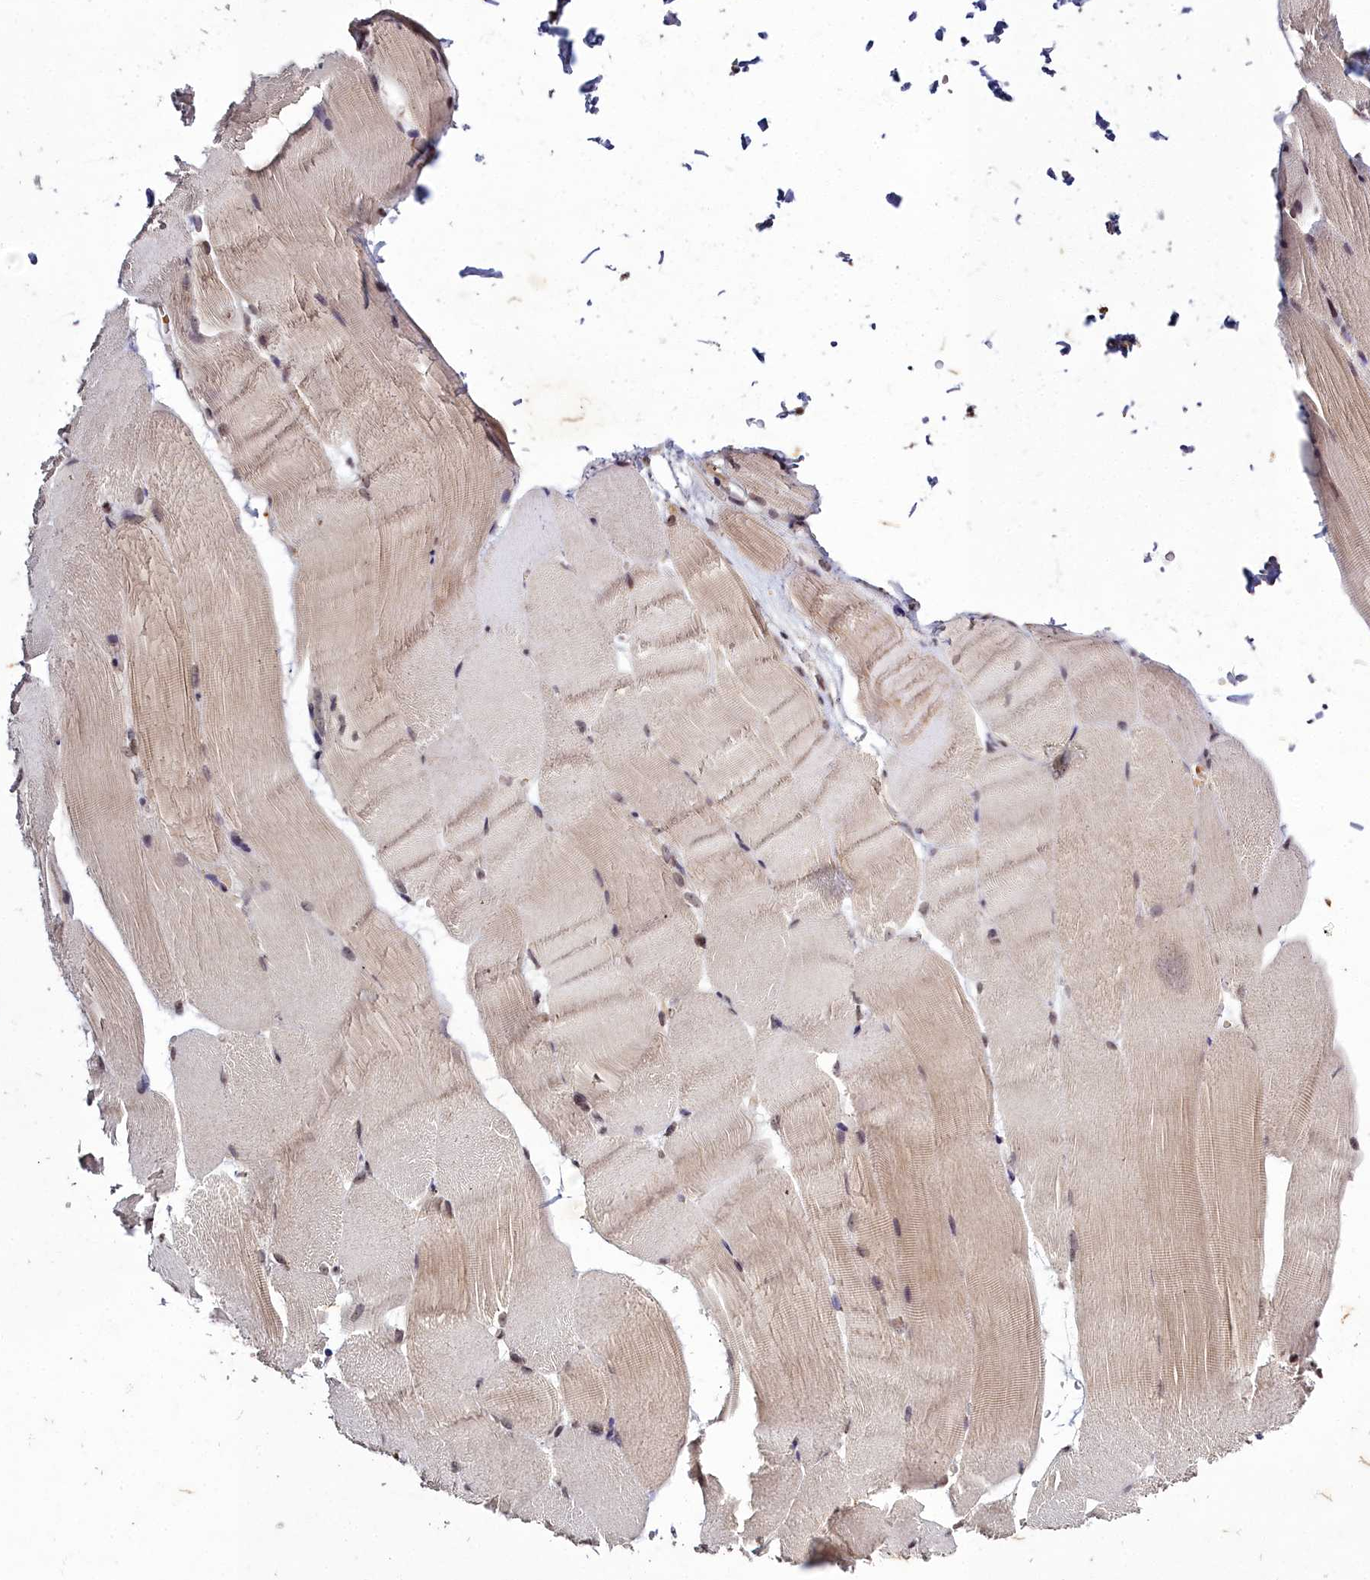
{"staining": {"intensity": "weak", "quantity": "<25%", "location": "cytoplasmic/membranous"}, "tissue": "skeletal muscle", "cell_type": "Myocytes", "image_type": "normal", "snomed": [{"axis": "morphology", "description": "Normal tissue, NOS"}, {"axis": "topography", "description": "Skeletal muscle"}, {"axis": "topography", "description": "Parathyroid gland"}], "caption": "Immunohistochemistry of benign skeletal muscle demonstrates no staining in myocytes. (Brightfield microscopy of DAB immunohistochemistry at high magnification).", "gene": "FZD4", "patient": {"sex": "female", "age": 37}}